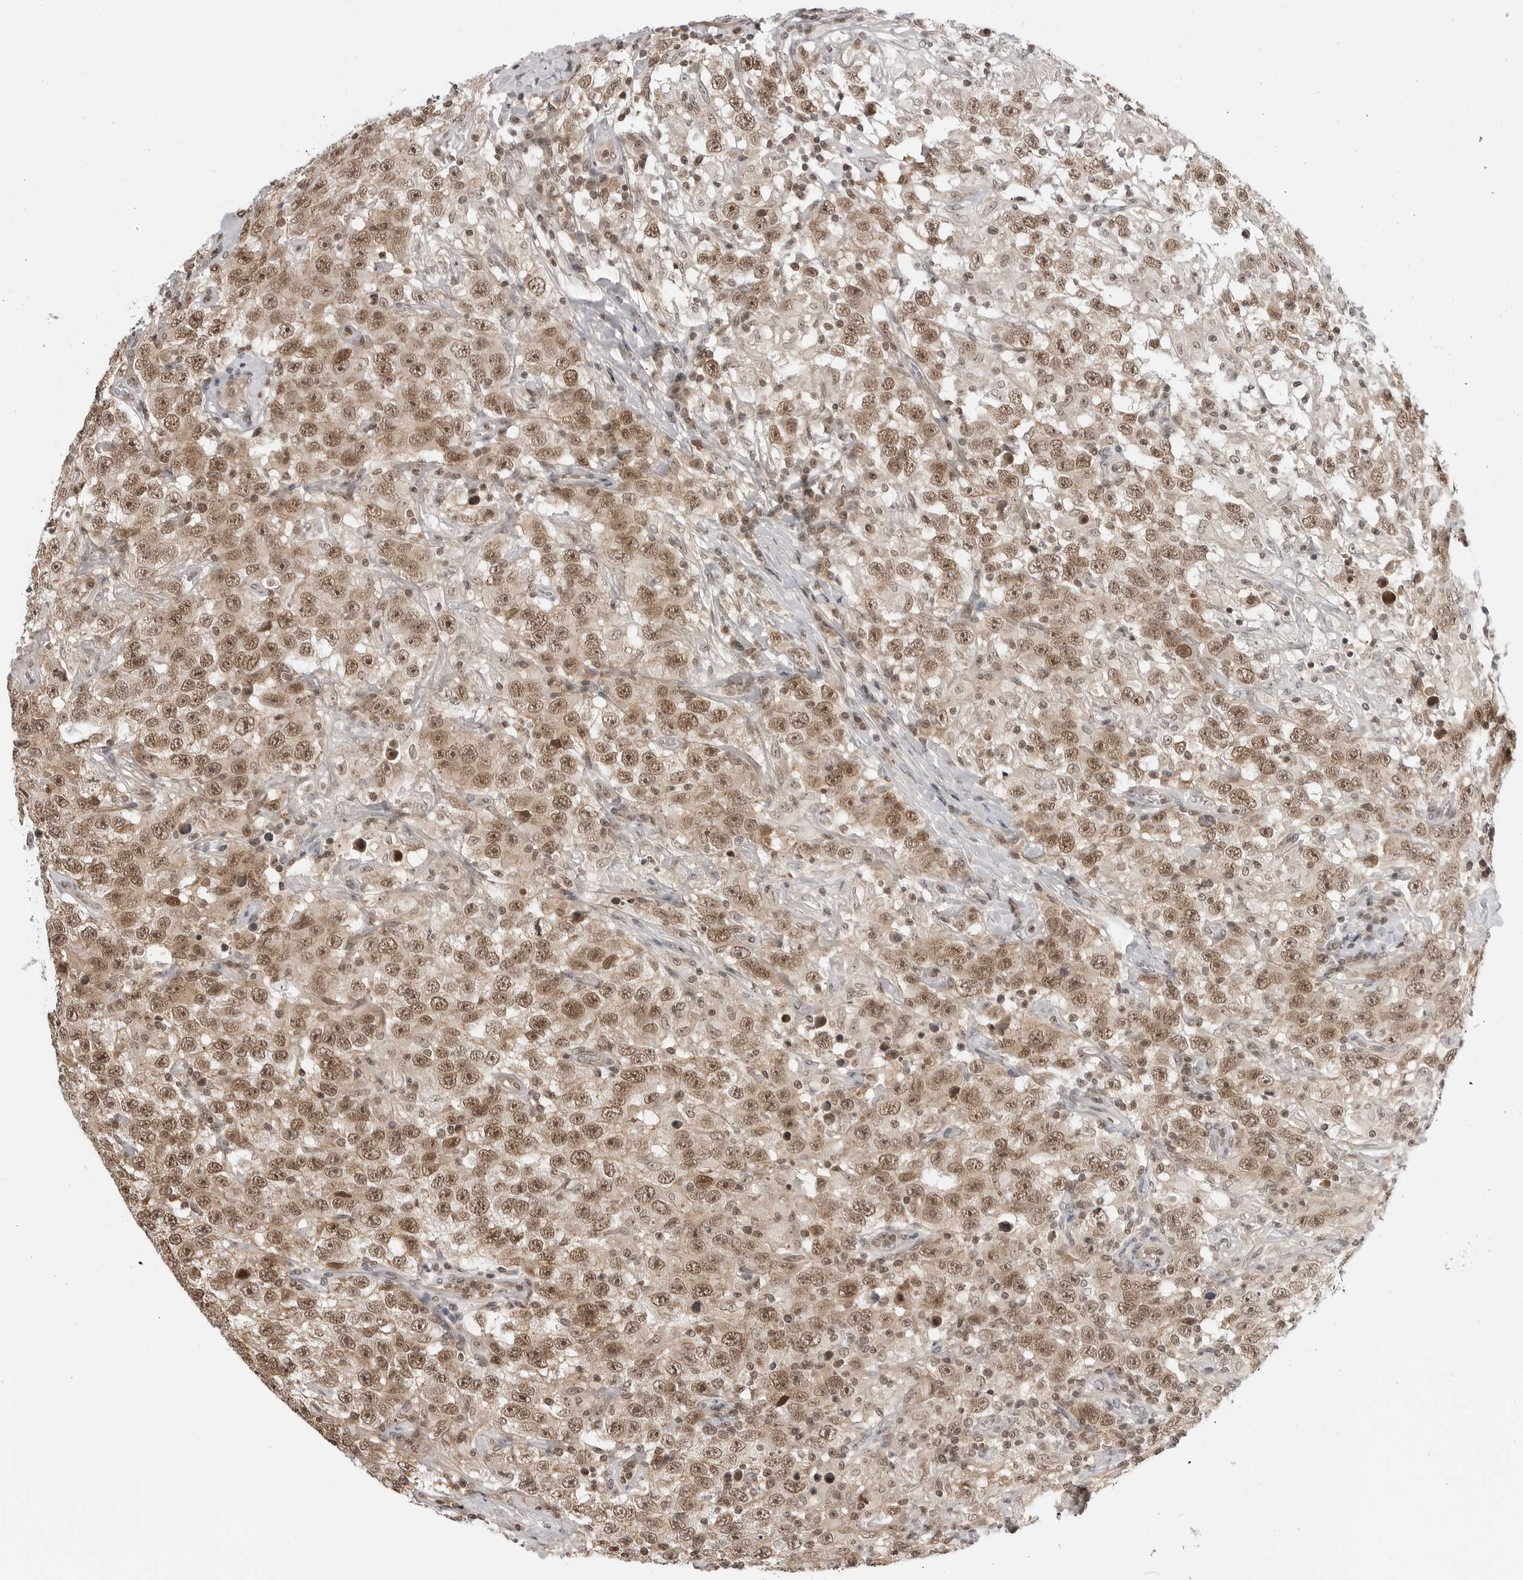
{"staining": {"intensity": "strong", "quantity": "25%-75%", "location": "cytoplasmic/membranous,nuclear"}, "tissue": "testis cancer", "cell_type": "Tumor cells", "image_type": "cancer", "snomed": [{"axis": "morphology", "description": "Seminoma, NOS"}, {"axis": "topography", "description": "Testis"}], "caption": "Testis cancer stained with immunohistochemistry reveals strong cytoplasmic/membranous and nuclear expression in about 25%-75% of tumor cells.", "gene": "C8orf33", "patient": {"sex": "male", "age": 41}}